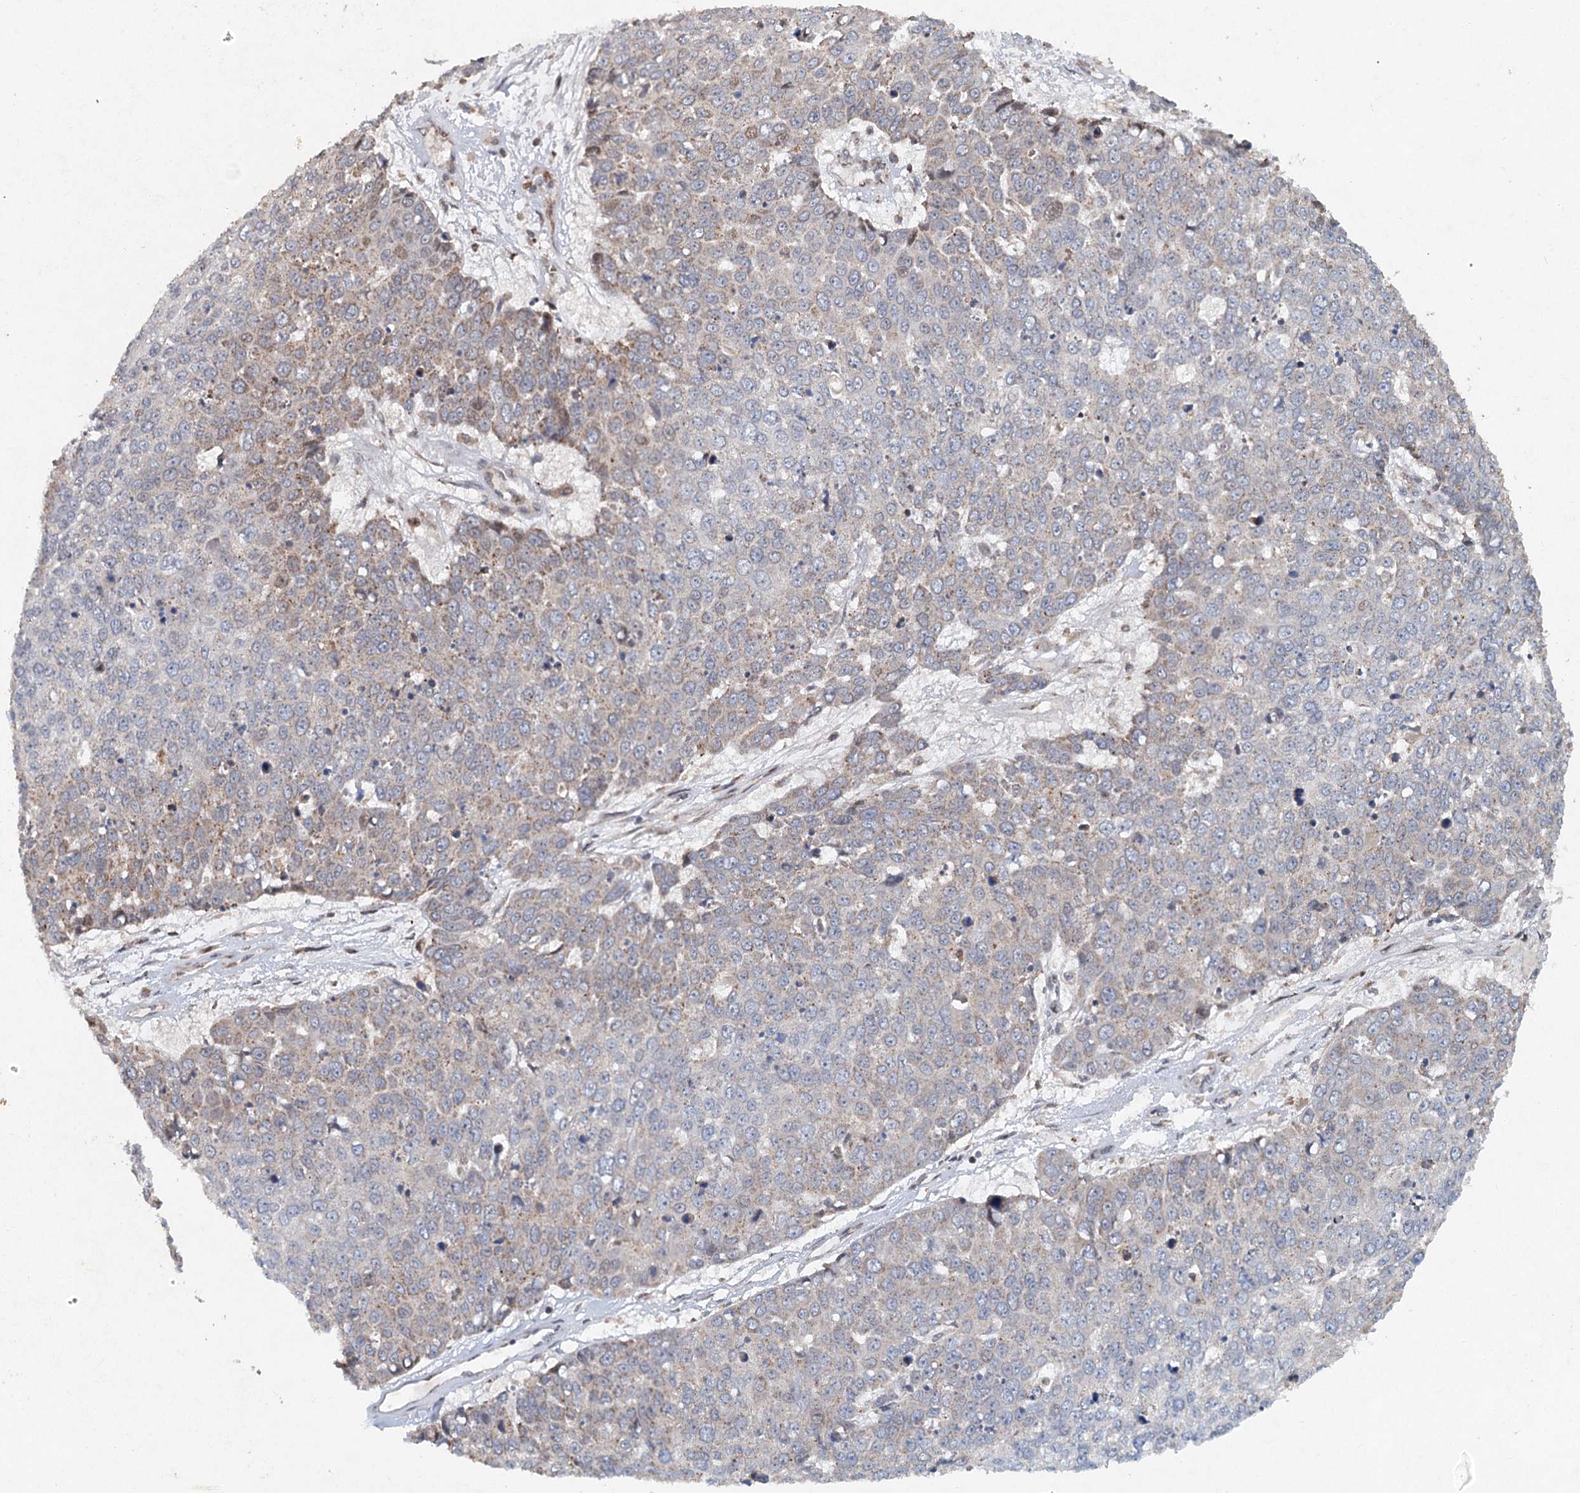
{"staining": {"intensity": "weak", "quantity": "<25%", "location": "cytoplasmic/membranous"}, "tissue": "skin cancer", "cell_type": "Tumor cells", "image_type": "cancer", "snomed": [{"axis": "morphology", "description": "Squamous cell carcinoma, NOS"}, {"axis": "topography", "description": "Skin"}], "caption": "Tumor cells show no significant protein staining in skin squamous cell carcinoma.", "gene": "SRPX2", "patient": {"sex": "female", "age": 44}}